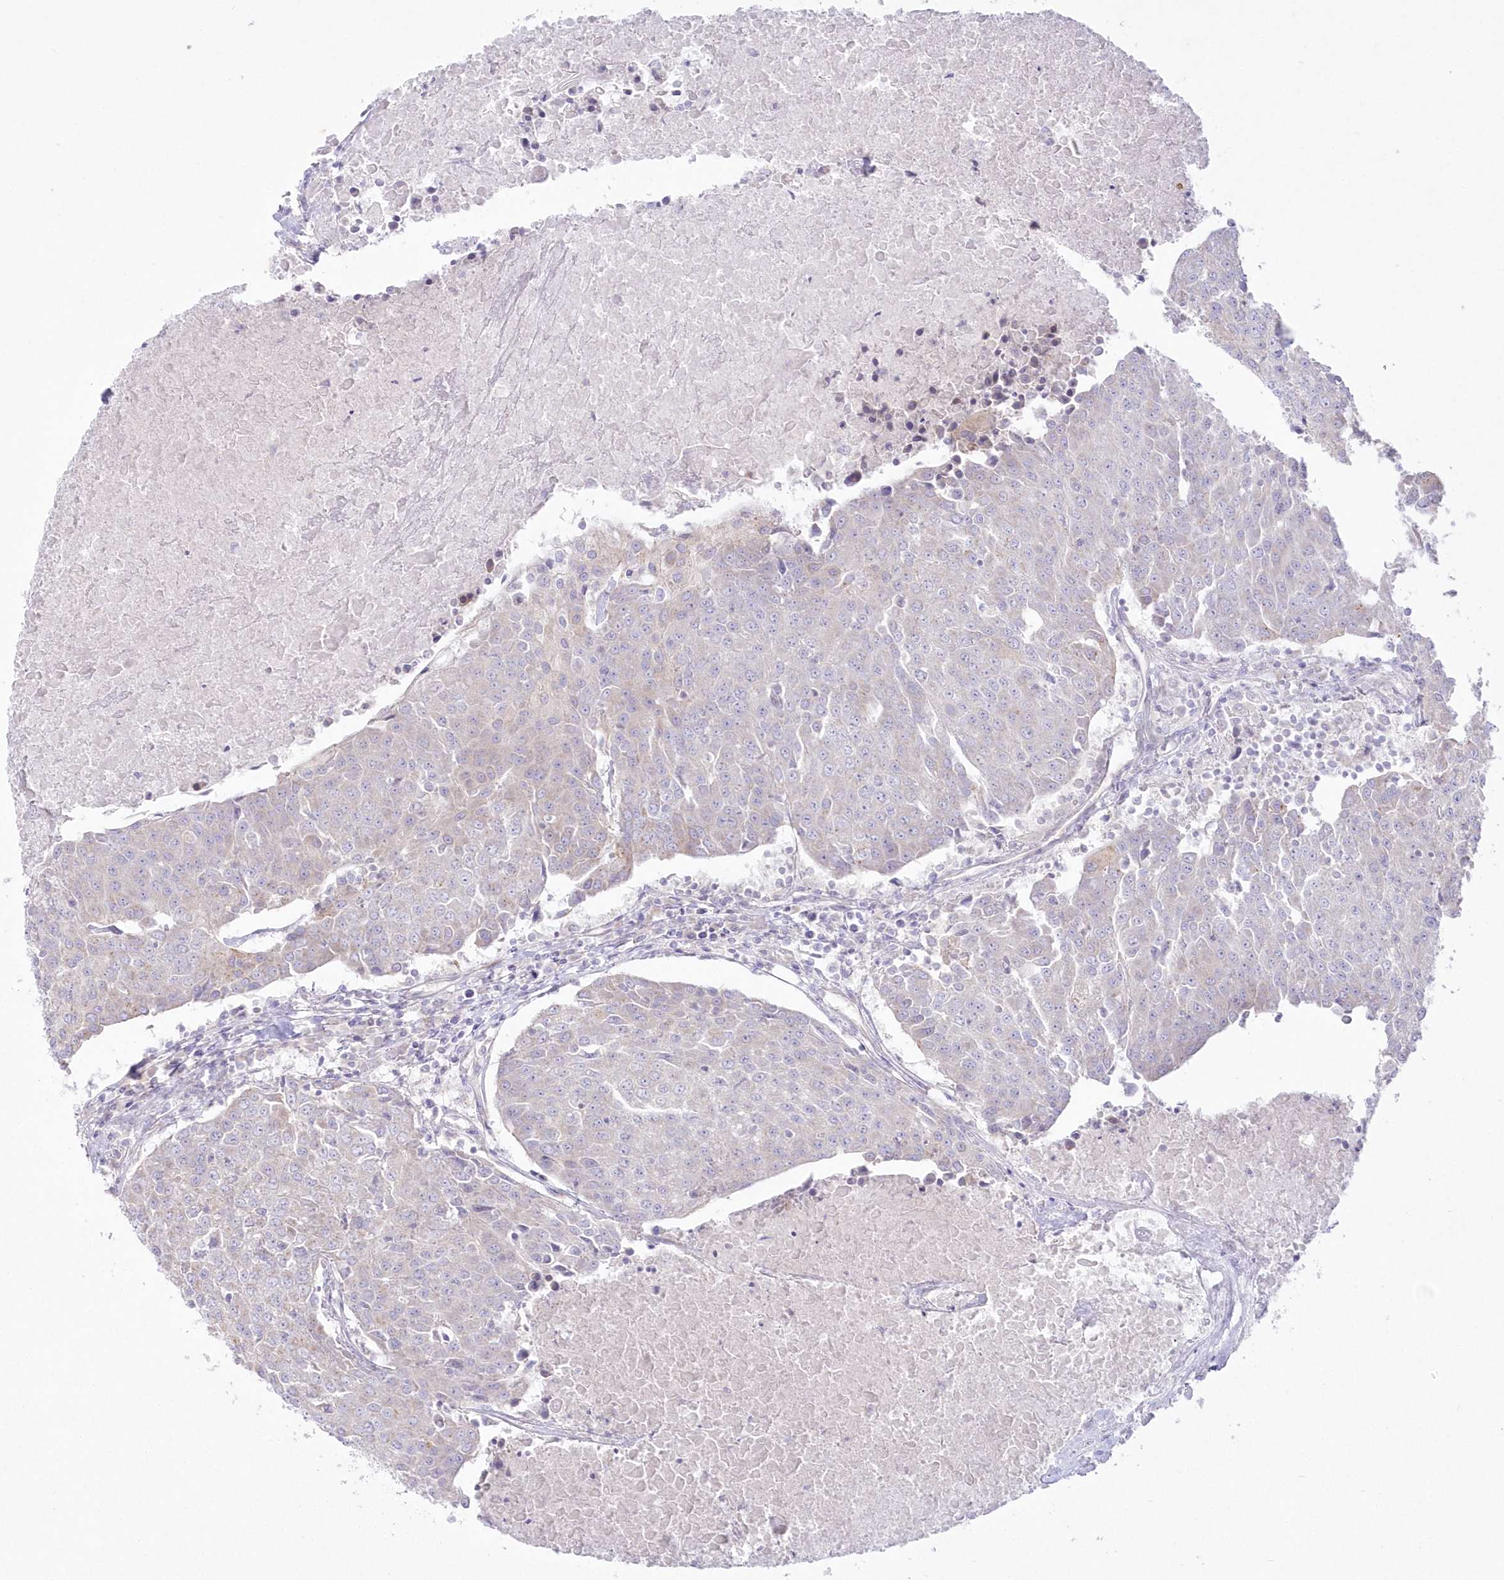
{"staining": {"intensity": "negative", "quantity": "none", "location": "none"}, "tissue": "urothelial cancer", "cell_type": "Tumor cells", "image_type": "cancer", "snomed": [{"axis": "morphology", "description": "Urothelial carcinoma, High grade"}, {"axis": "topography", "description": "Urinary bladder"}], "caption": "Image shows no protein expression in tumor cells of urothelial cancer tissue.", "gene": "ZNF843", "patient": {"sex": "female", "age": 85}}